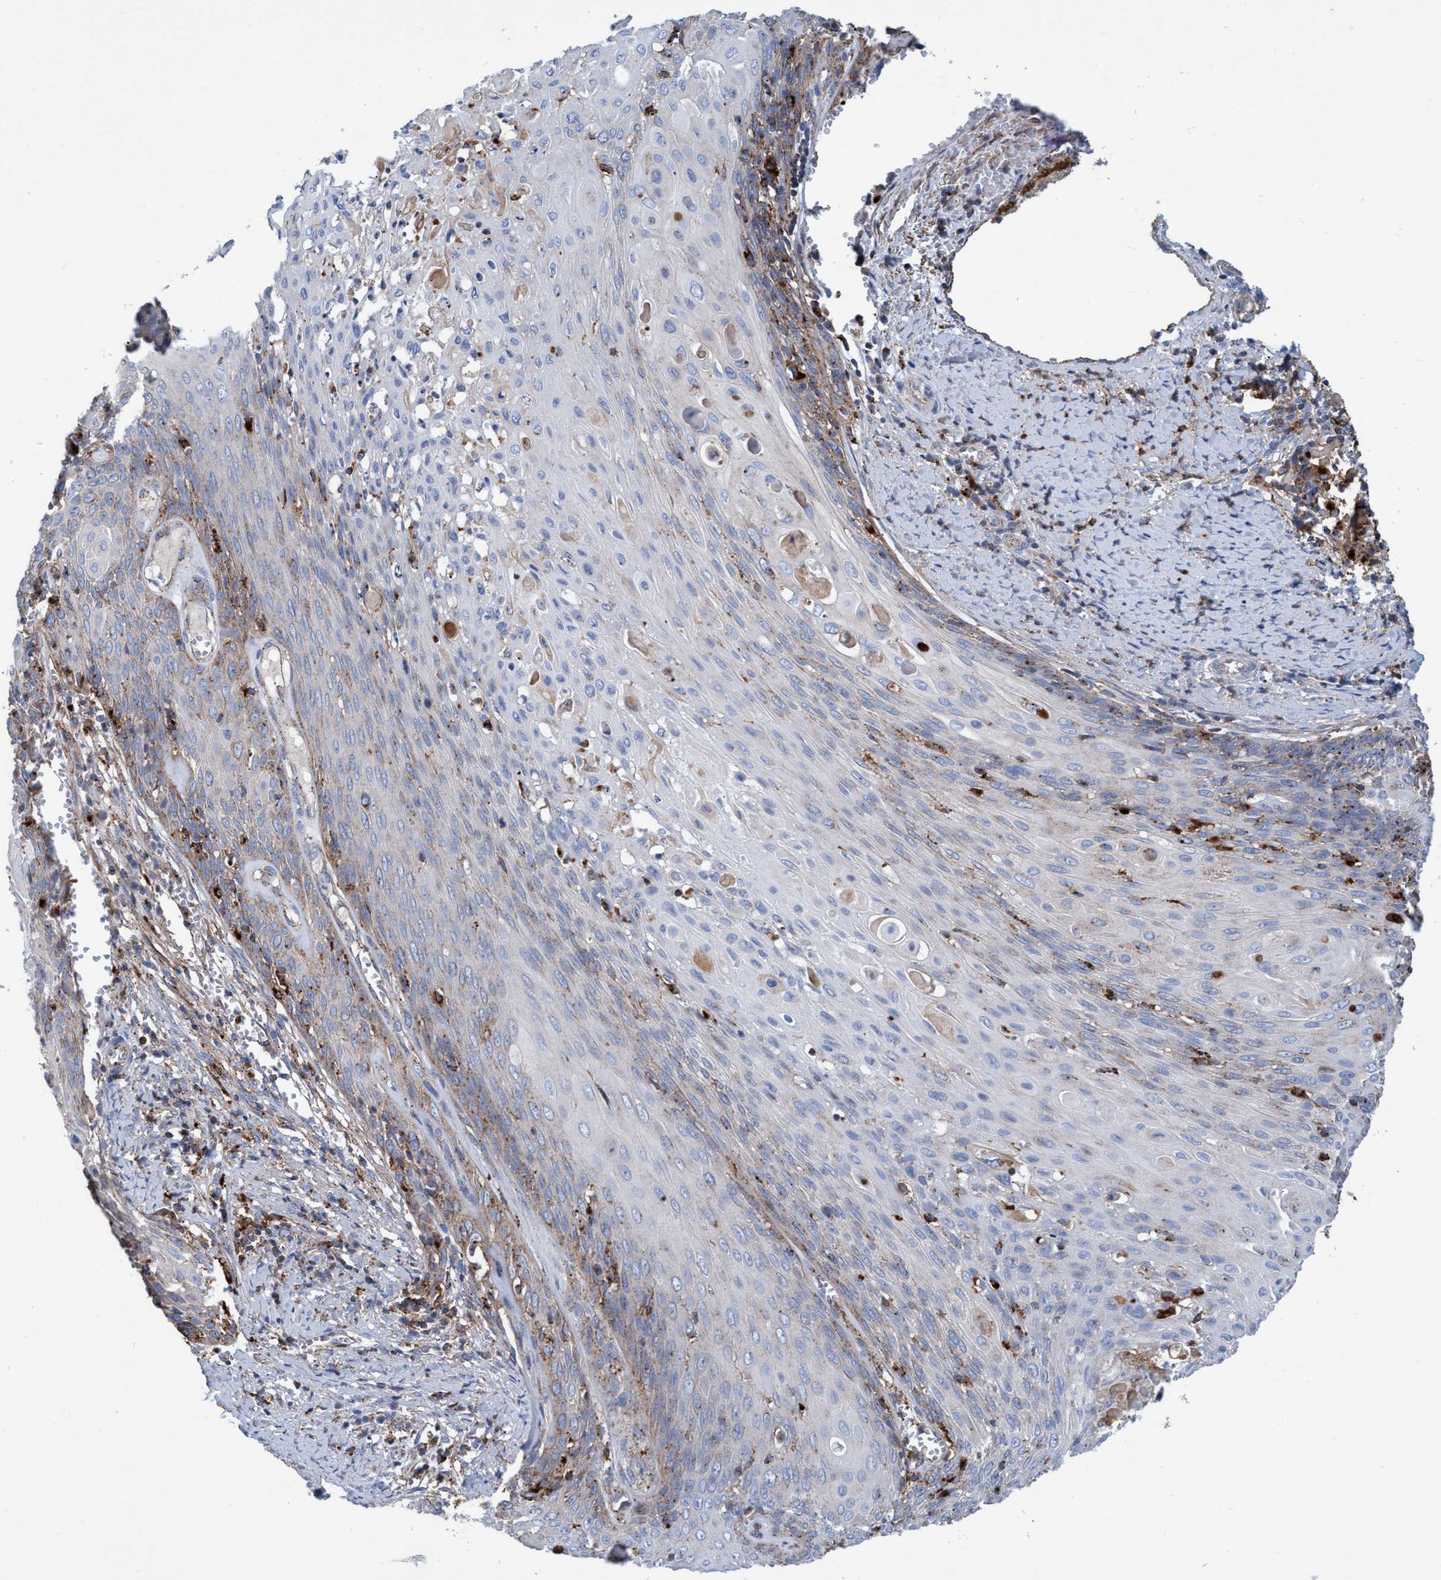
{"staining": {"intensity": "moderate", "quantity": "<25%", "location": "cytoplasmic/membranous"}, "tissue": "cervical cancer", "cell_type": "Tumor cells", "image_type": "cancer", "snomed": [{"axis": "morphology", "description": "Squamous cell carcinoma, NOS"}, {"axis": "topography", "description": "Cervix"}], "caption": "Moderate cytoplasmic/membranous protein expression is seen in approximately <25% of tumor cells in squamous cell carcinoma (cervical).", "gene": "TRIM65", "patient": {"sex": "female", "age": 39}}